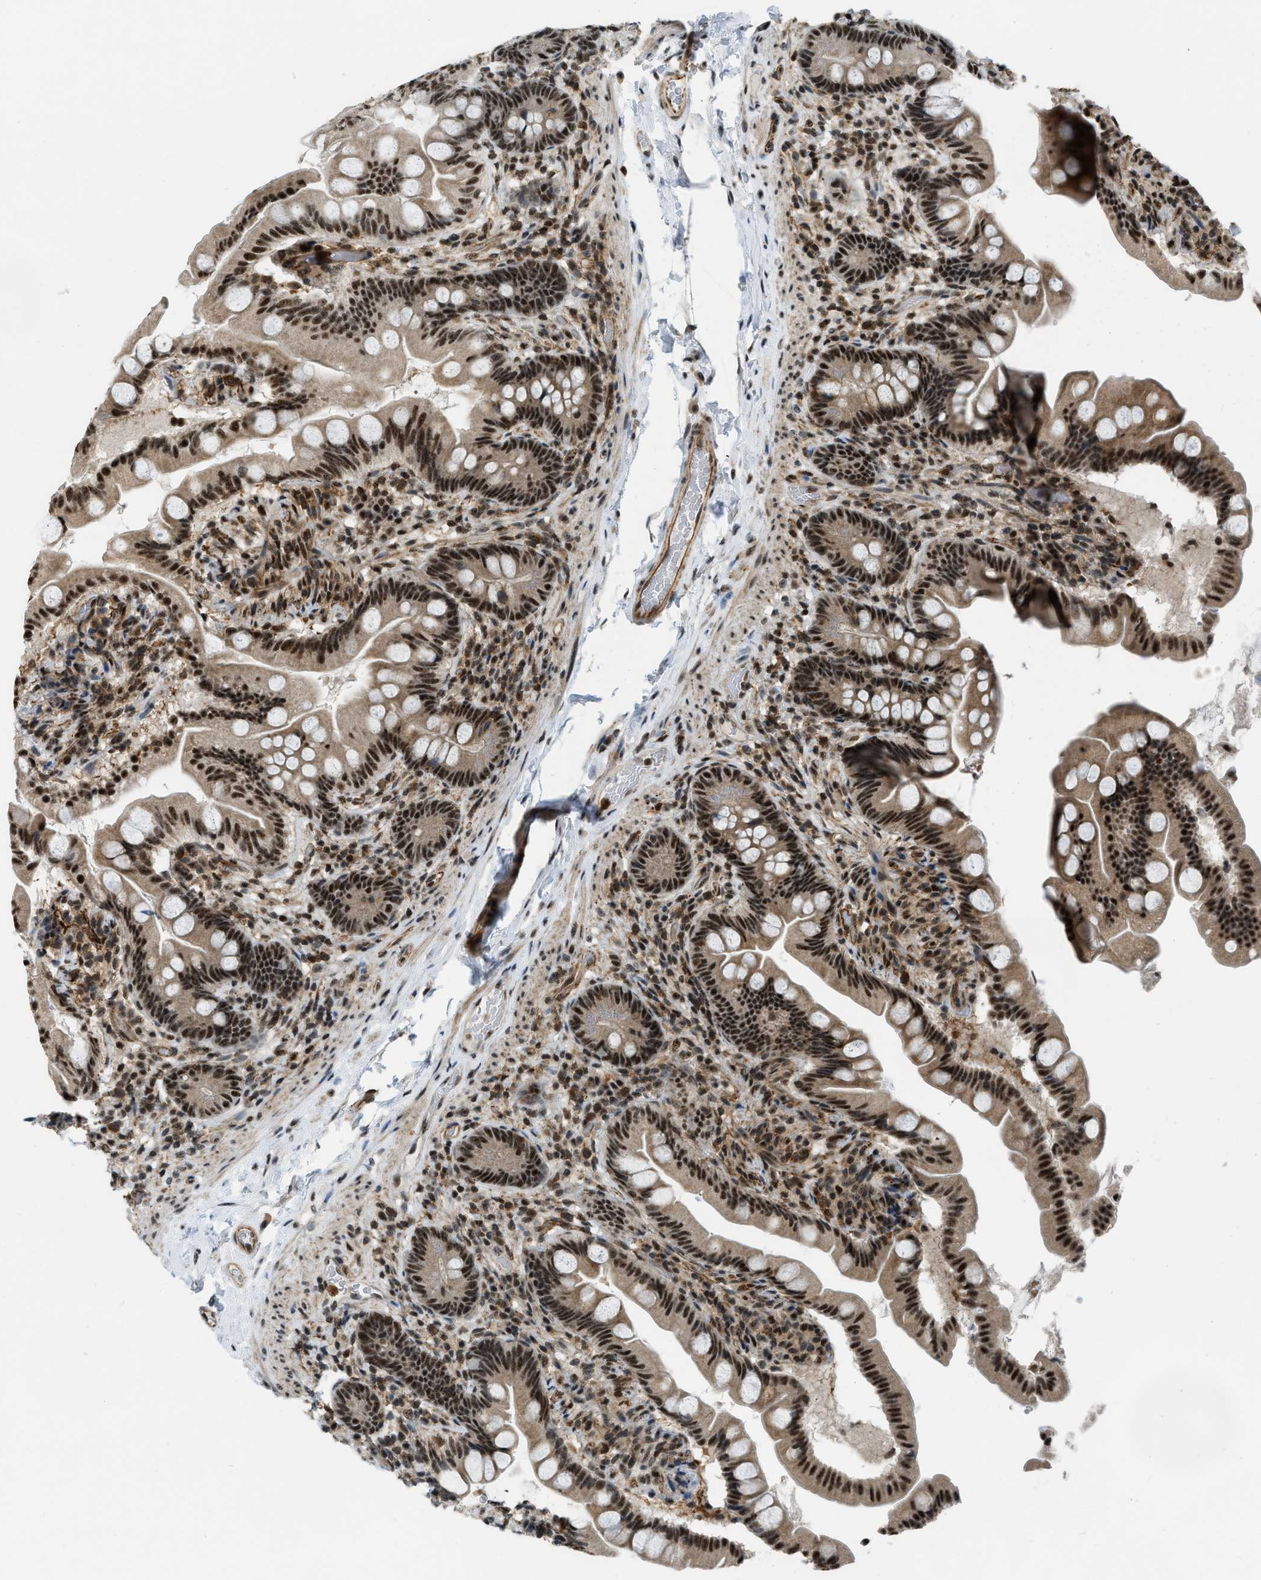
{"staining": {"intensity": "strong", "quantity": "25%-75%", "location": "nuclear"}, "tissue": "small intestine", "cell_type": "Glandular cells", "image_type": "normal", "snomed": [{"axis": "morphology", "description": "Normal tissue, NOS"}, {"axis": "topography", "description": "Small intestine"}], "caption": "The micrograph displays a brown stain indicating the presence of a protein in the nuclear of glandular cells in small intestine.", "gene": "E2F1", "patient": {"sex": "female", "age": 56}}